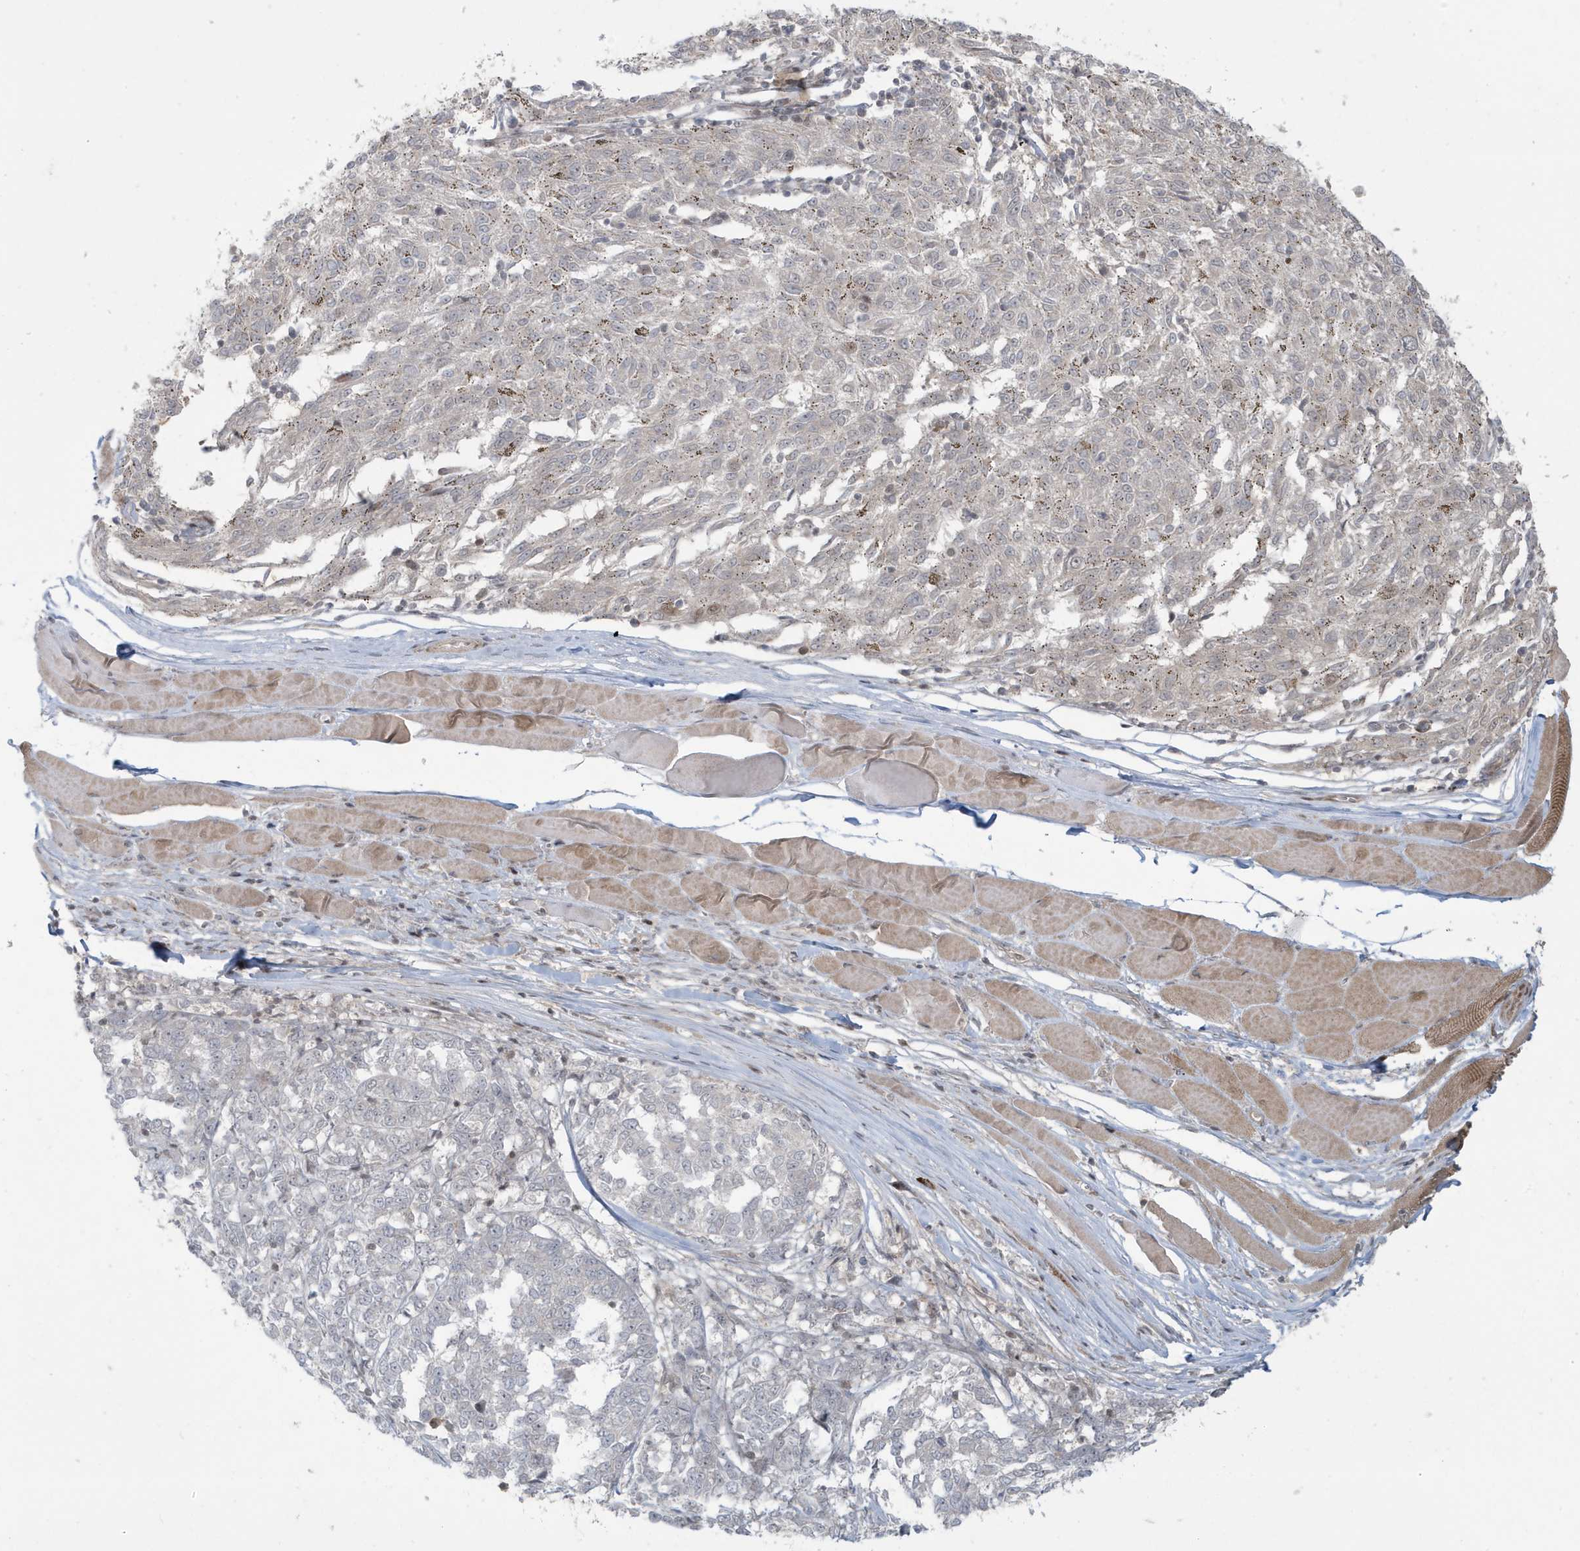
{"staining": {"intensity": "negative", "quantity": "none", "location": "none"}, "tissue": "melanoma", "cell_type": "Tumor cells", "image_type": "cancer", "snomed": [{"axis": "morphology", "description": "Malignant melanoma, NOS"}, {"axis": "topography", "description": "Skin"}], "caption": "Immunohistochemistry image of neoplastic tissue: human malignant melanoma stained with DAB (3,3'-diaminobenzidine) exhibits no significant protein staining in tumor cells. (Immunohistochemistry, brightfield microscopy, high magnification).", "gene": "C1orf52", "patient": {"sex": "female", "age": 72}}